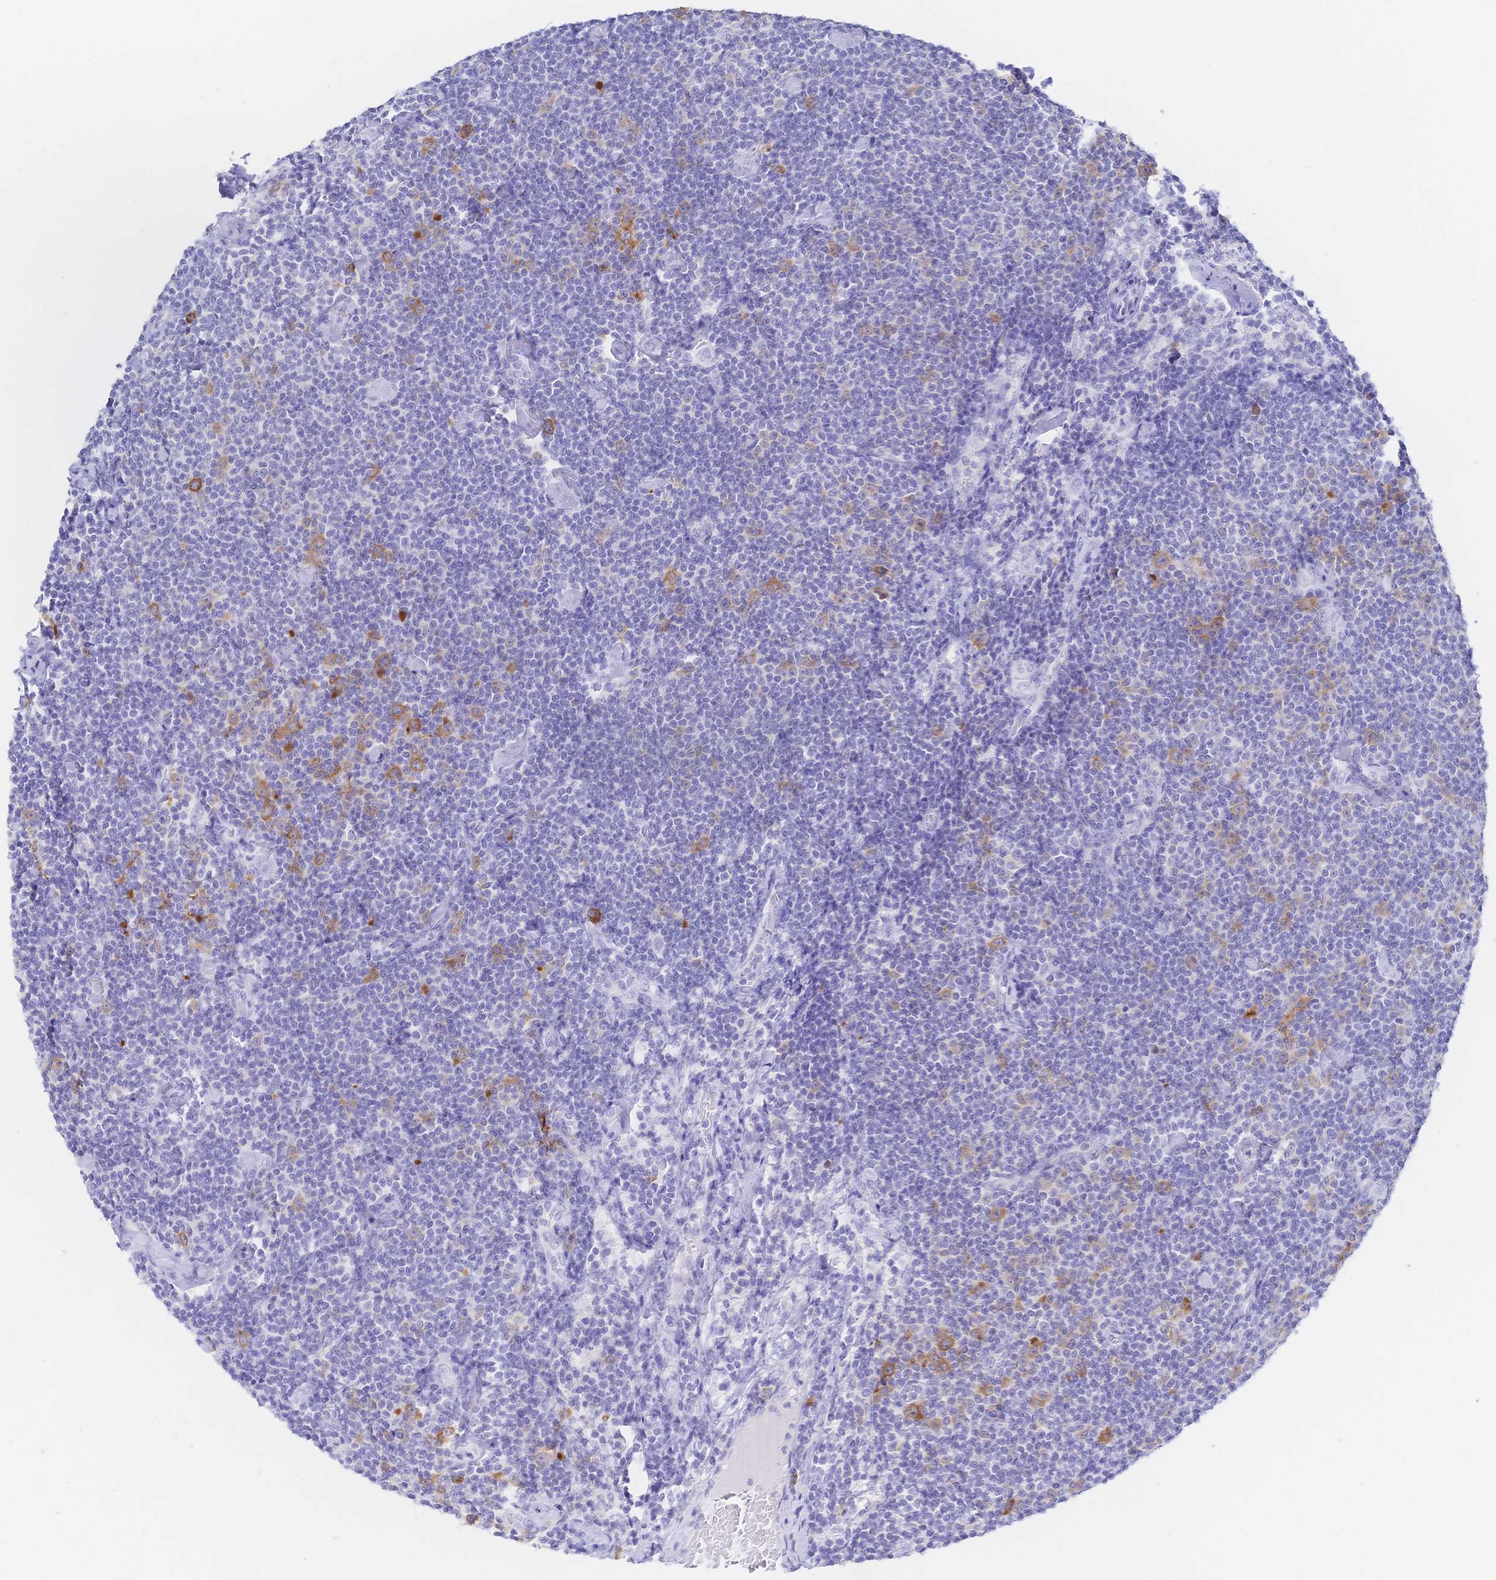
{"staining": {"intensity": "negative", "quantity": "none", "location": "none"}, "tissue": "lymphoma", "cell_type": "Tumor cells", "image_type": "cancer", "snomed": [{"axis": "morphology", "description": "Malignant lymphoma, non-Hodgkin's type, Low grade"}, {"axis": "topography", "description": "Lymph node"}], "caption": "The photomicrograph exhibits no significant staining in tumor cells of lymphoma.", "gene": "RRM1", "patient": {"sex": "male", "age": 81}}